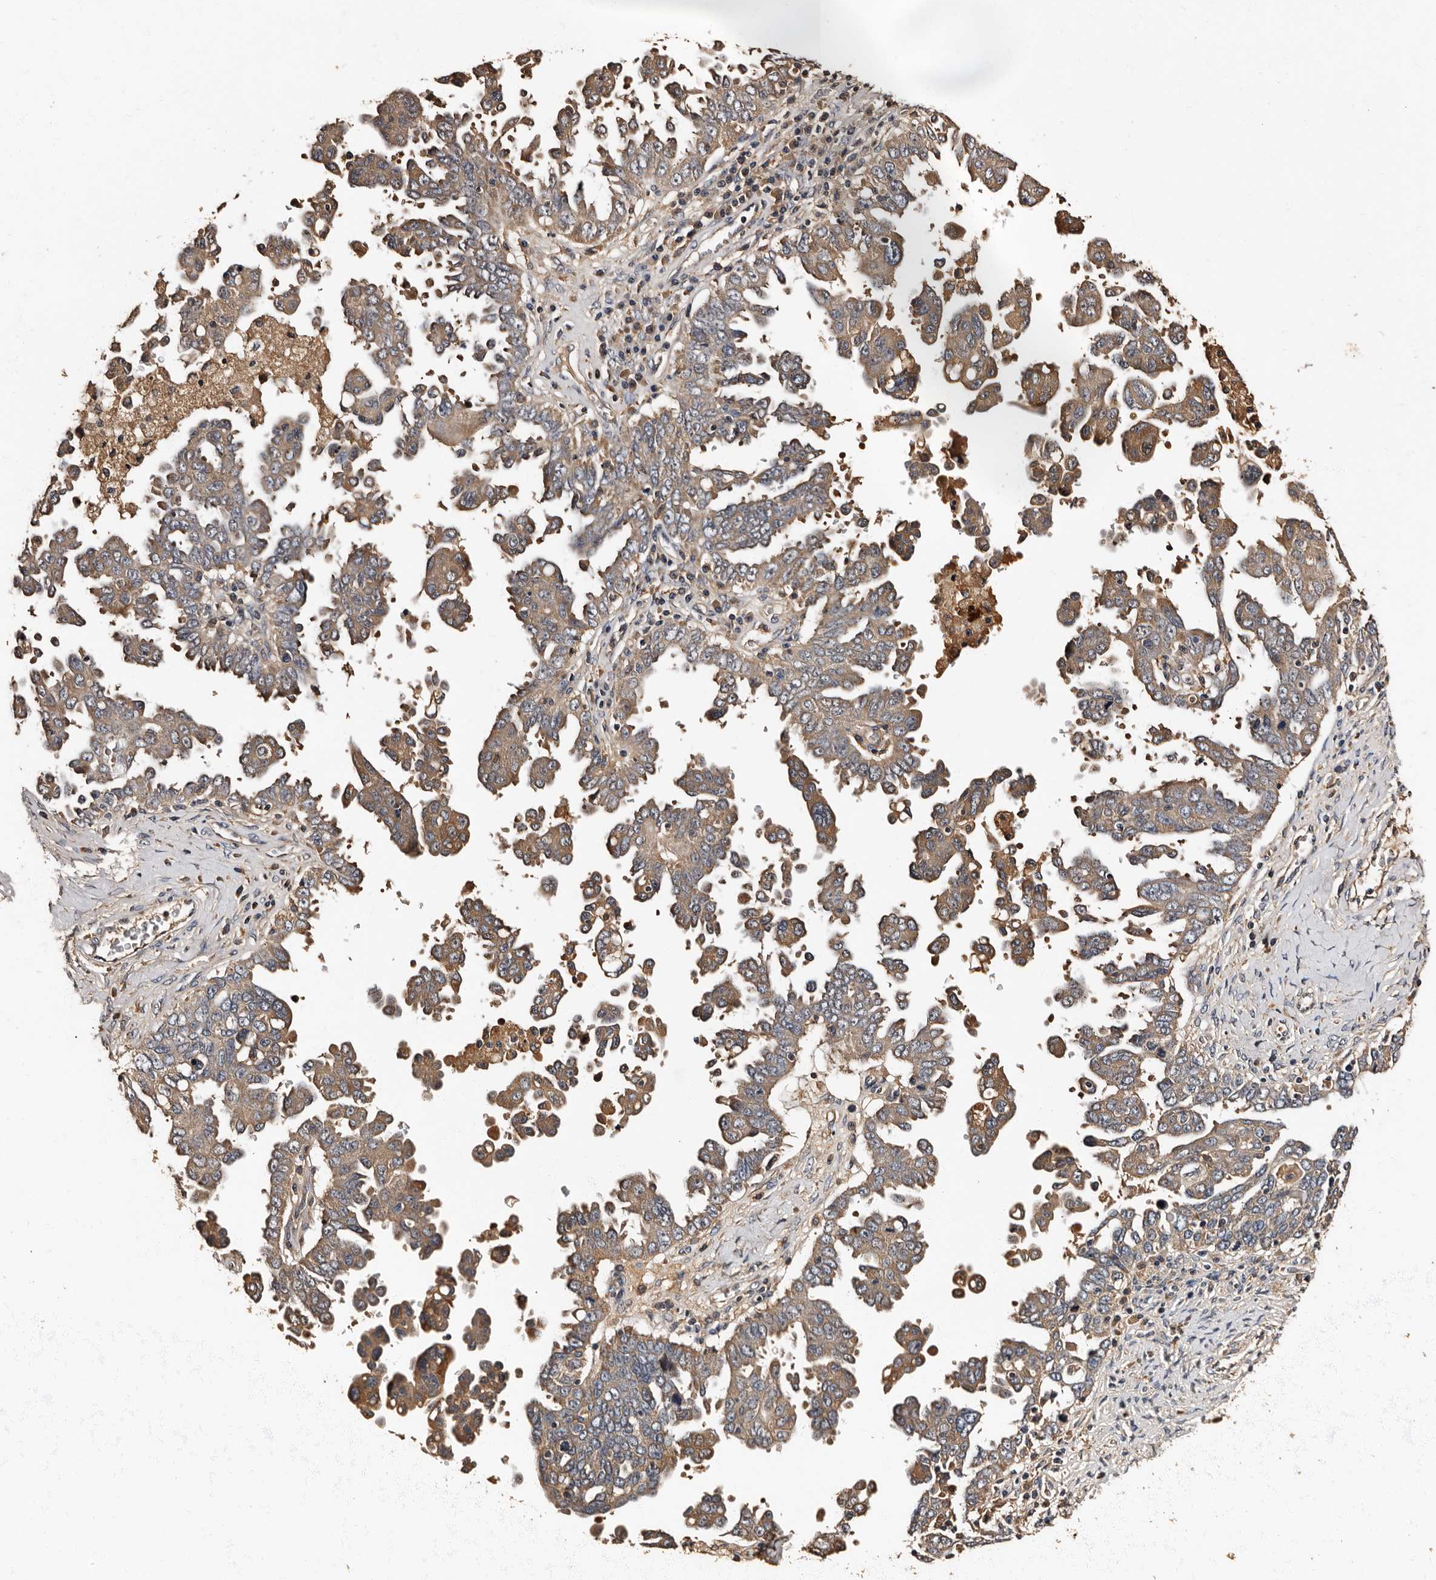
{"staining": {"intensity": "weak", "quantity": ">75%", "location": "cytoplasmic/membranous"}, "tissue": "ovarian cancer", "cell_type": "Tumor cells", "image_type": "cancer", "snomed": [{"axis": "morphology", "description": "Carcinoma, endometroid"}, {"axis": "topography", "description": "Ovary"}], "caption": "An image showing weak cytoplasmic/membranous staining in about >75% of tumor cells in endometroid carcinoma (ovarian), as visualized by brown immunohistochemical staining.", "gene": "ADCK5", "patient": {"sex": "female", "age": 62}}